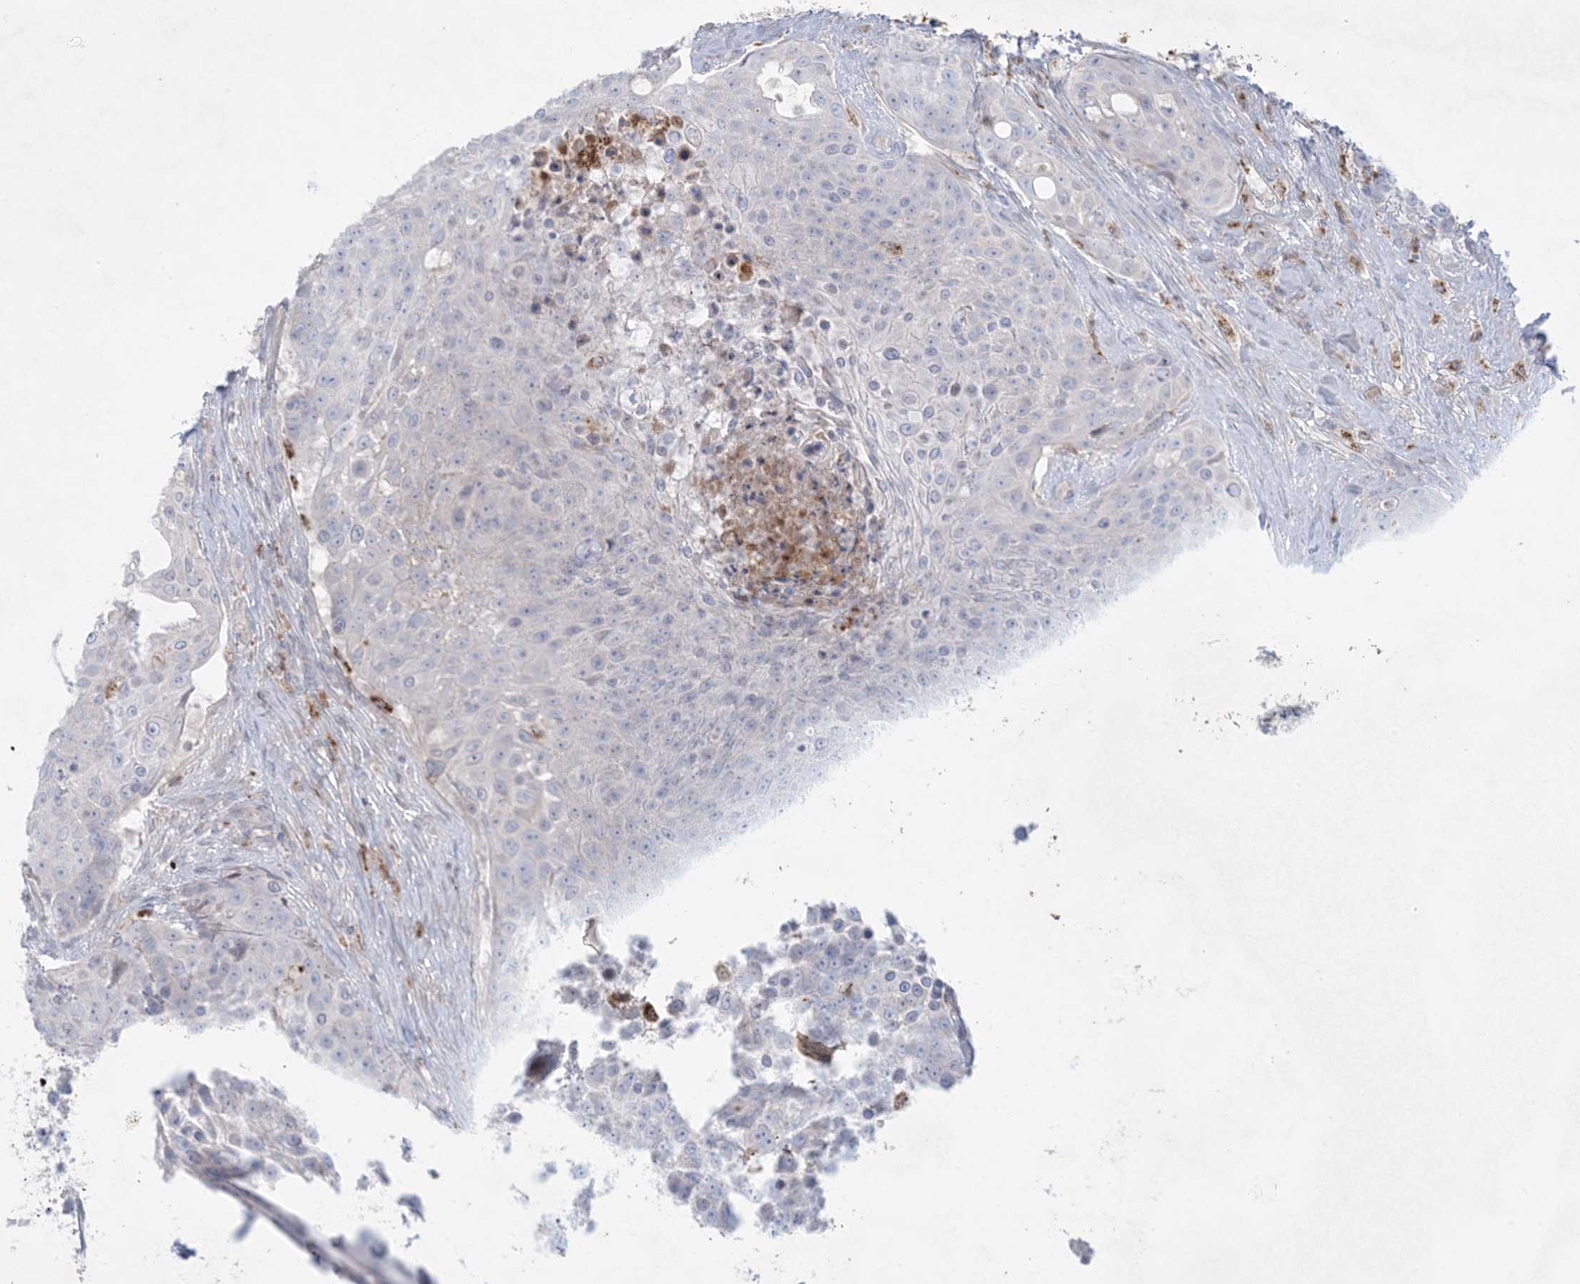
{"staining": {"intensity": "negative", "quantity": "none", "location": "none"}, "tissue": "urothelial cancer", "cell_type": "Tumor cells", "image_type": "cancer", "snomed": [{"axis": "morphology", "description": "Urothelial carcinoma, High grade"}, {"axis": "topography", "description": "Urinary bladder"}], "caption": "Urothelial cancer stained for a protein using immunohistochemistry (IHC) demonstrates no positivity tumor cells.", "gene": "KCTD6", "patient": {"sex": "female", "age": 63}}